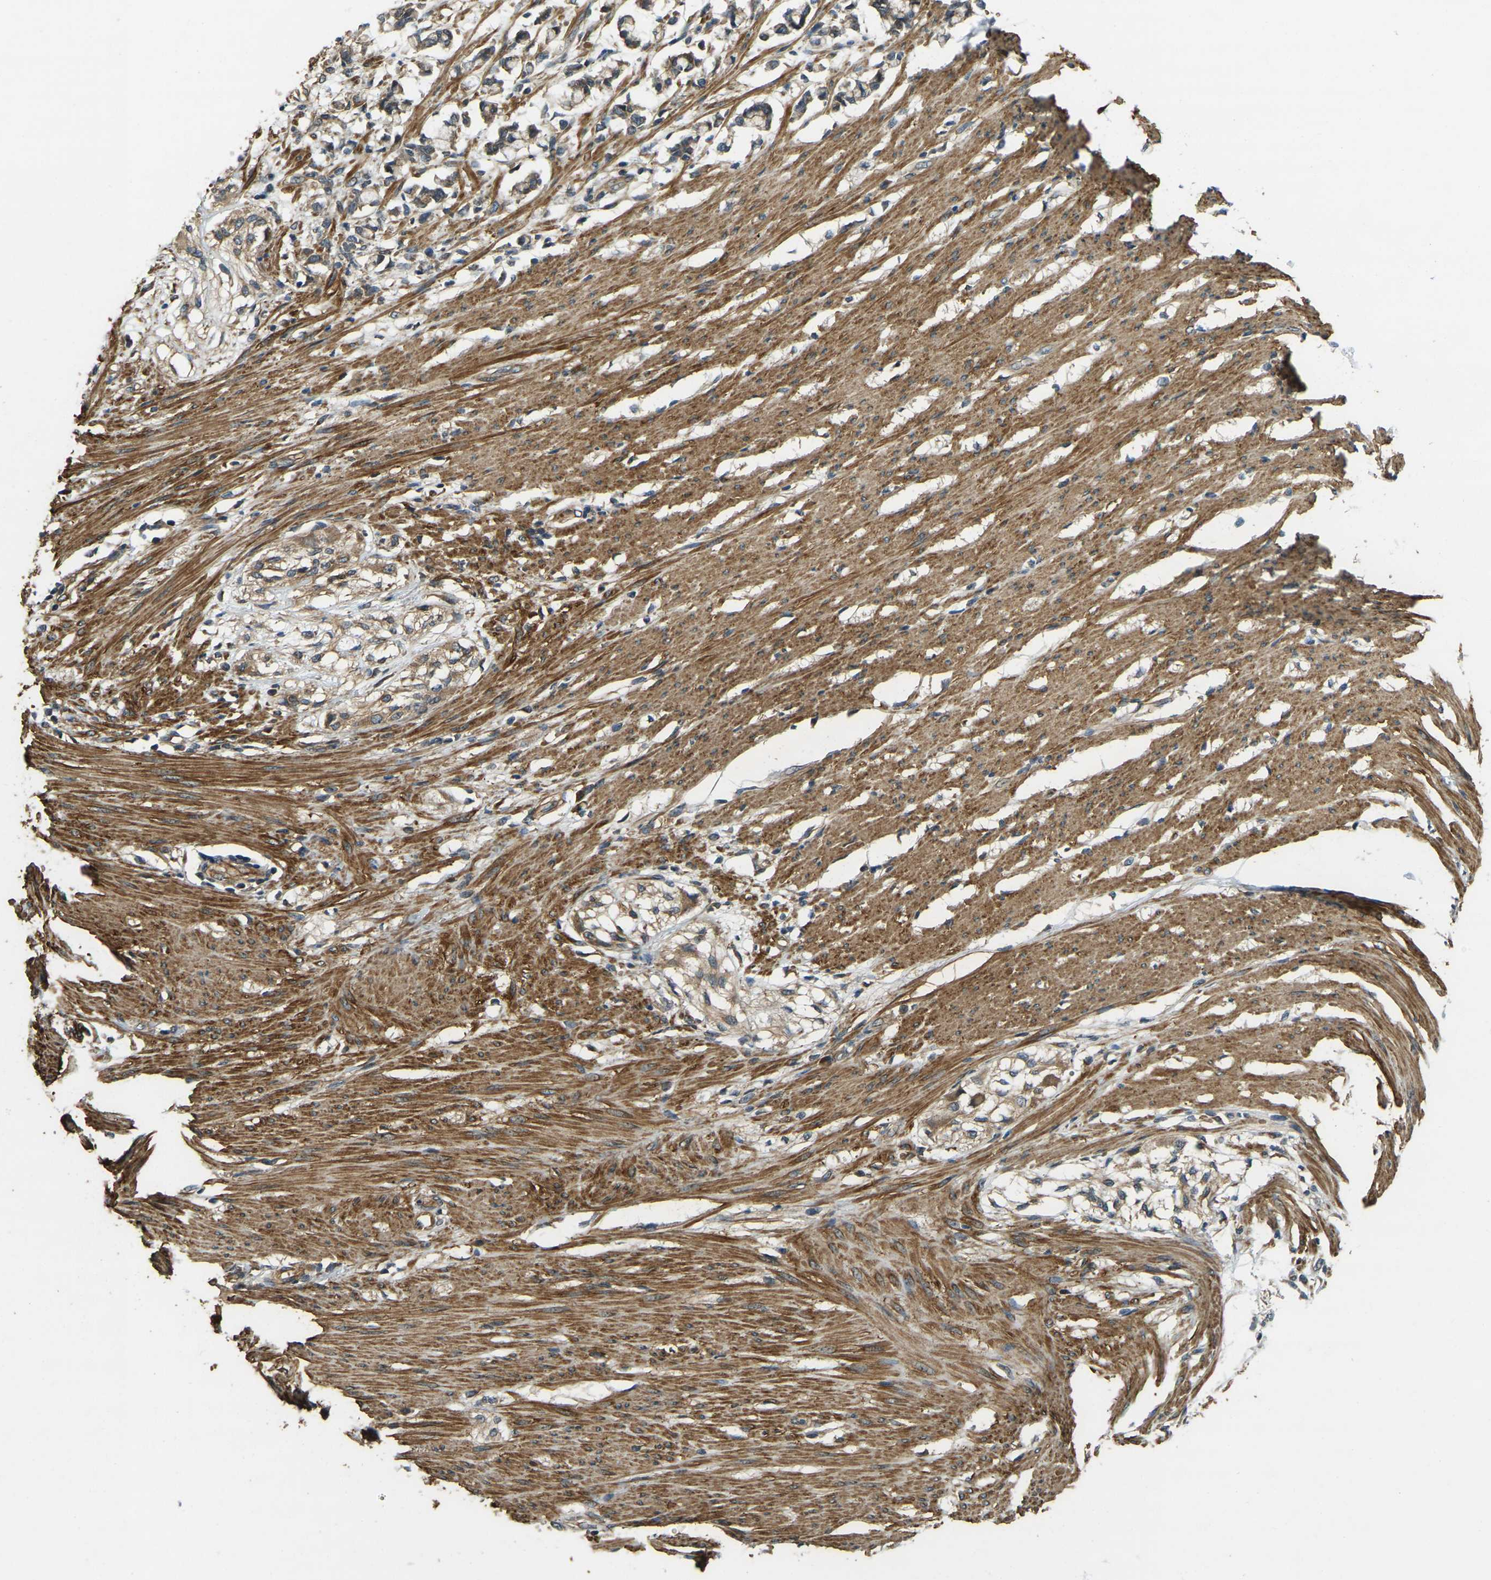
{"staining": {"intensity": "strong", "quantity": ">75%", "location": "cytoplasmic/membranous"}, "tissue": "smooth muscle", "cell_type": "Smooth muscle cells", "image_type": "normal", "snomed": [{"axis": "morphology", "description": "Normal tissue, NOS"}, {"axis": "morphology", "description": "Adenocarcinoma, NOS"}, {"axis": "topography", "description": "Smooth muscle"}, {"axis": "topography", "description": "Colon"}], "caption": "A brown stain highlights strong cytoplasmic/membranous positivity of a protein in smooth muscle cells of unremarkable smooth muscle.", "gene": "ERGIC1", "patient": {"sex": "male", "age": 14}}